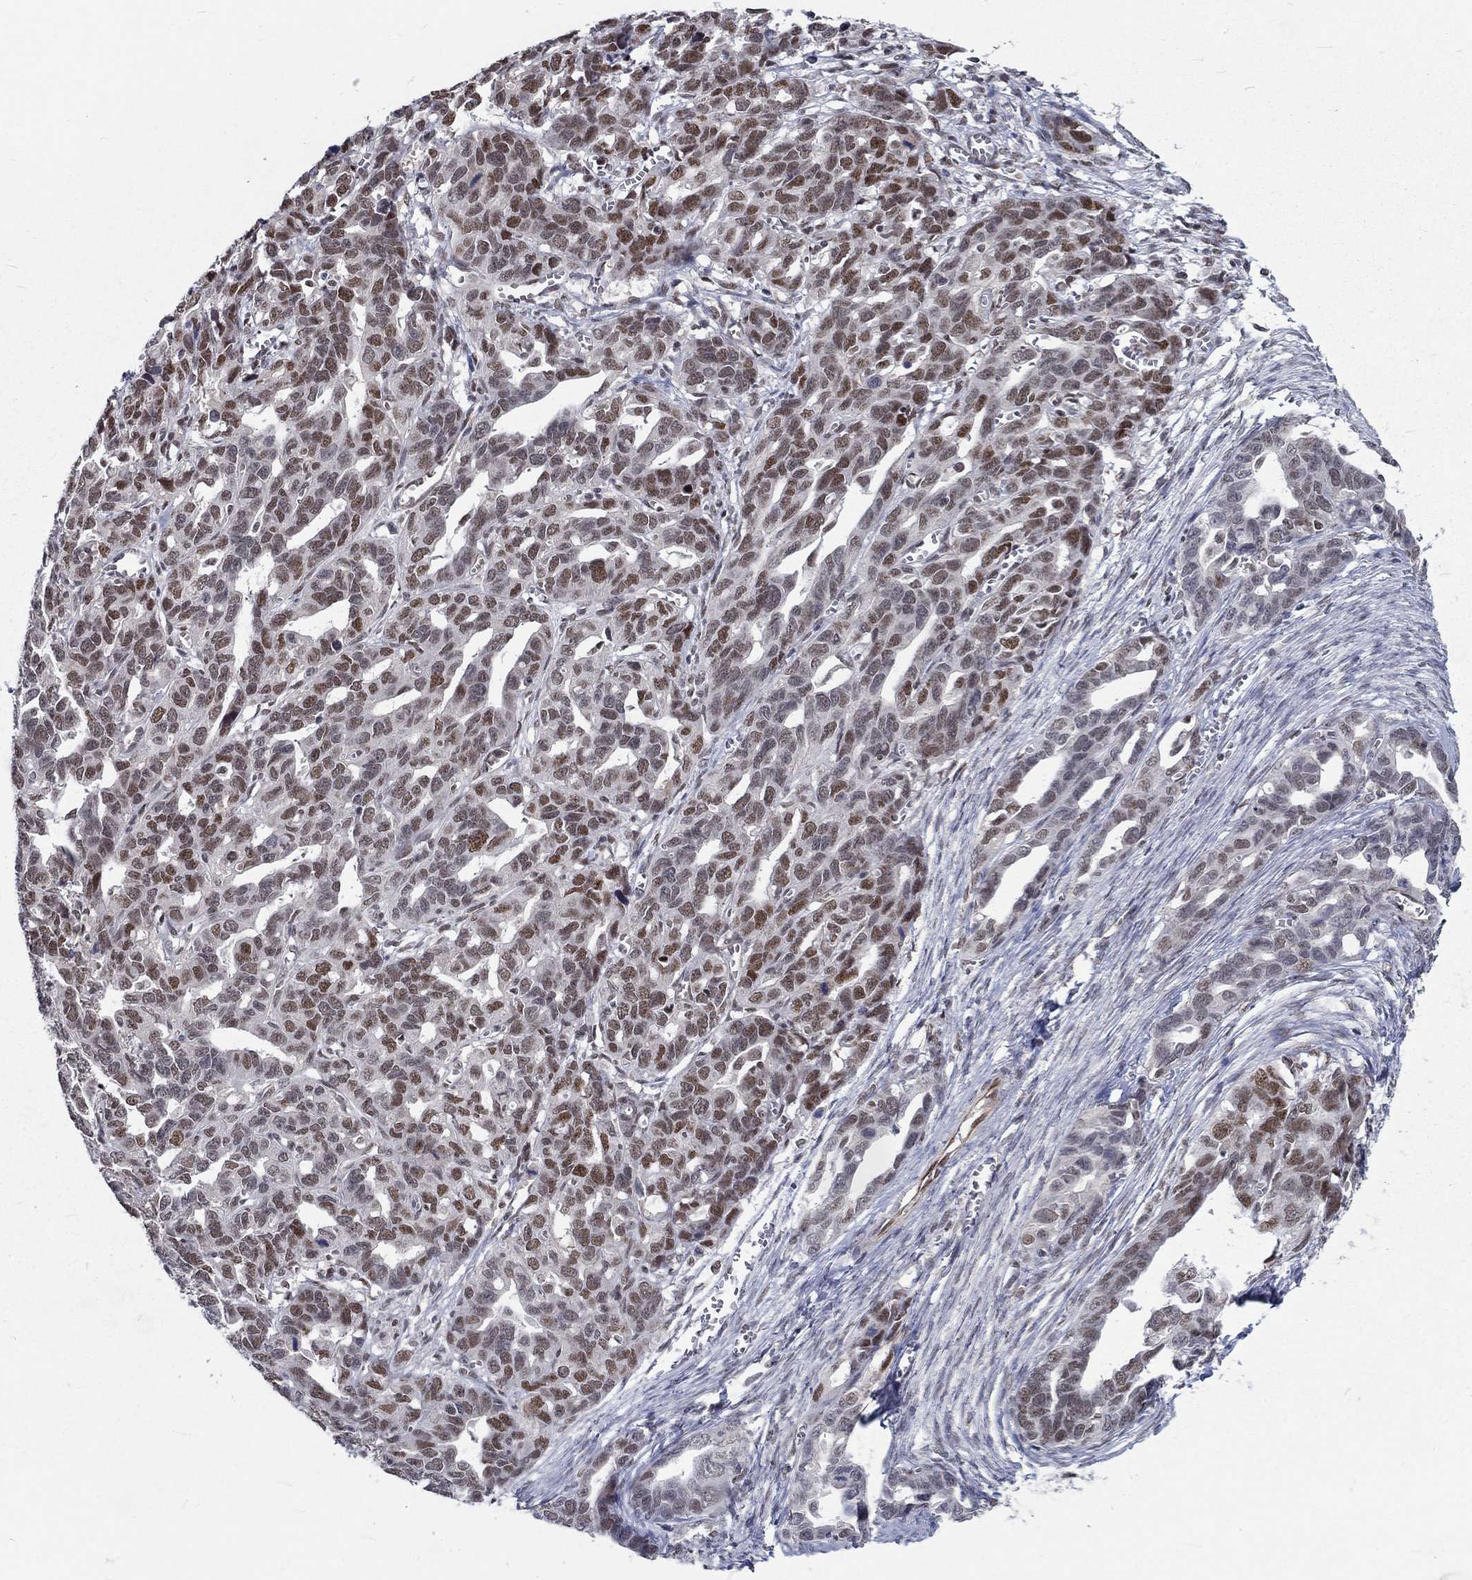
{"staining": {"intensity": "moderate", "quantity": "25%-75%", "location": "nuclear"}, "tissue": "ovarian cancer", "cell_type": "Tumor cells", "image_type": "cancer", "snomed": [{"axis": "morphology", "description": "Cystadenocarcinoma, serous, NOS"}, {"axis": "topography", "description": "Ovary"}], "caption": "This histopathology image demonstrates immunohistochemistry staining of serous cystadenocarcinoma (ovarian), with medium moderate nuclear expression in about 25%-75% of tumor cells.", "gene": "ZBED1", "patient": {"sex": "female", "age": 69}}